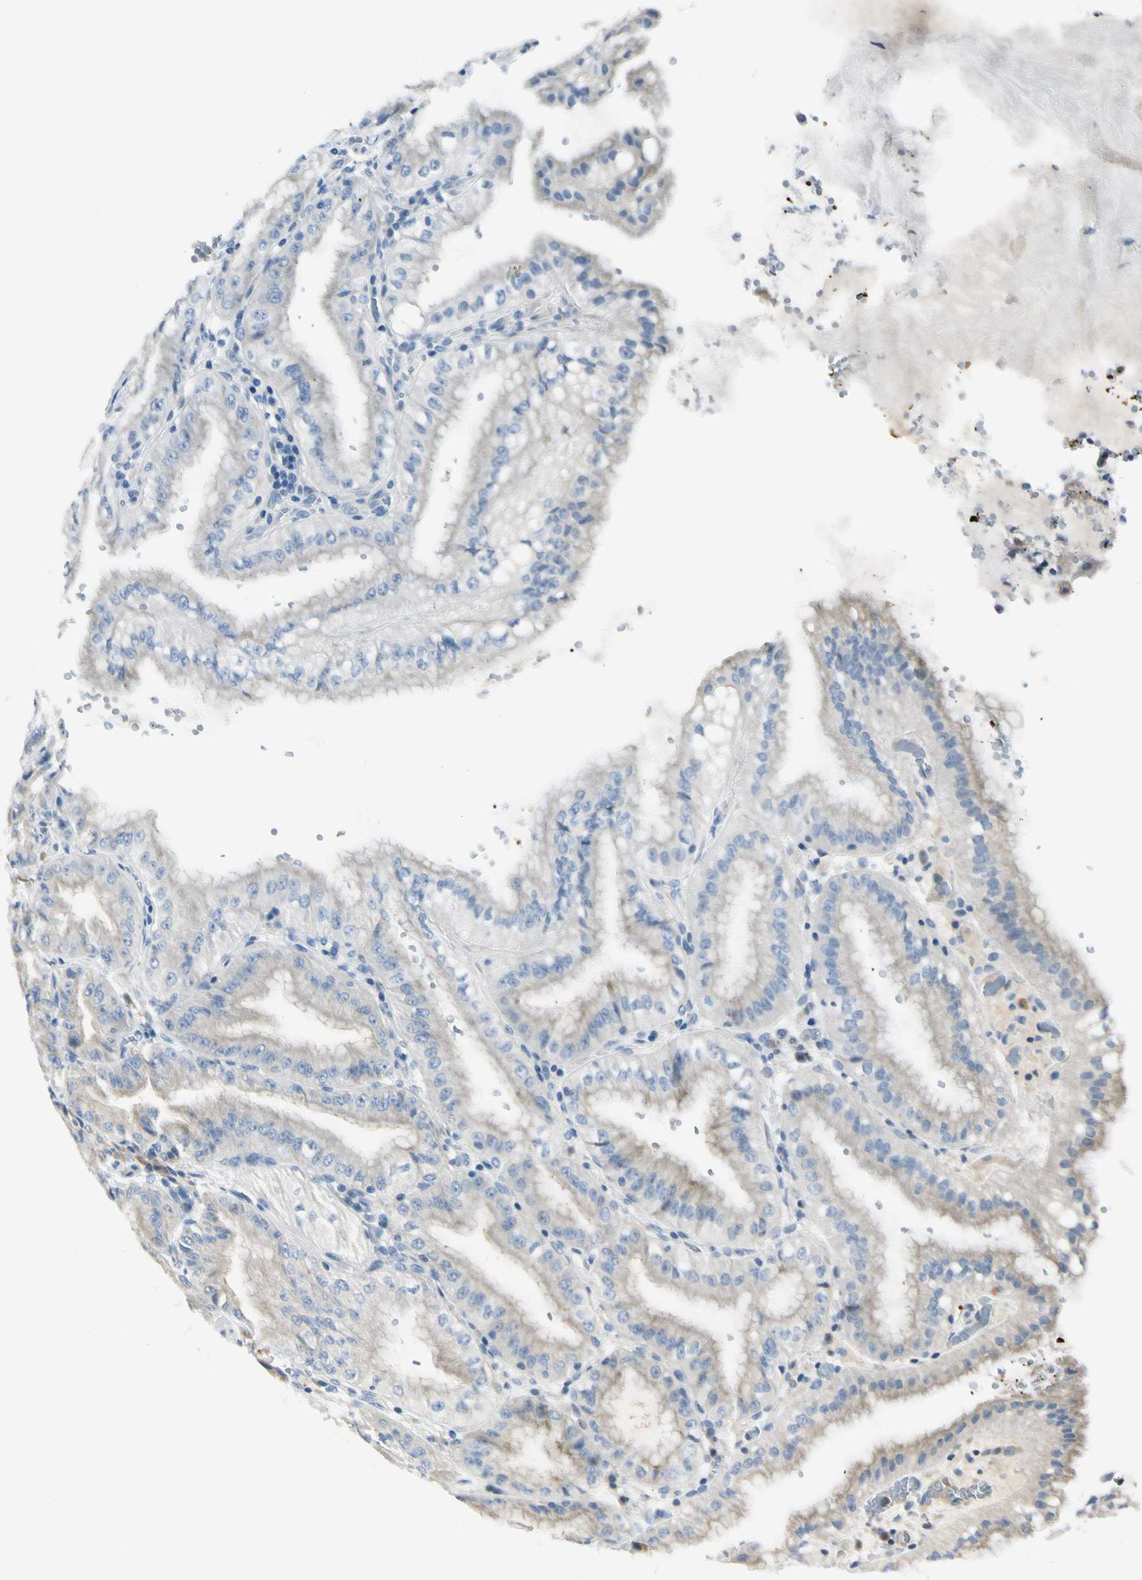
{"staining": {"intensity": "strong", "quantity": "<25%", "location": "cytoplasmic/membranous,nuclear"}, "tissue": "stomach", "cell_type": "Glandular cells", "image_type": "normal", "snomed": [{"axis": "morphology", "description": "Normal tissue, NOS"}, {"axis": "topography", "description": "Stomach, lower"}], "caption": "High-magnification brightfield microscopy of normal stomach stained with DAB (3,3'-diaminobenzidine) (brown) and counterstained with hematoxylin (blue). glandular cells exhibit strong cytoplasmic/membranous,nuclear staining is identified in approximately<25% of cells.", "gene": "NPDC1", "patient": {"sex": "male", "age": 71}}